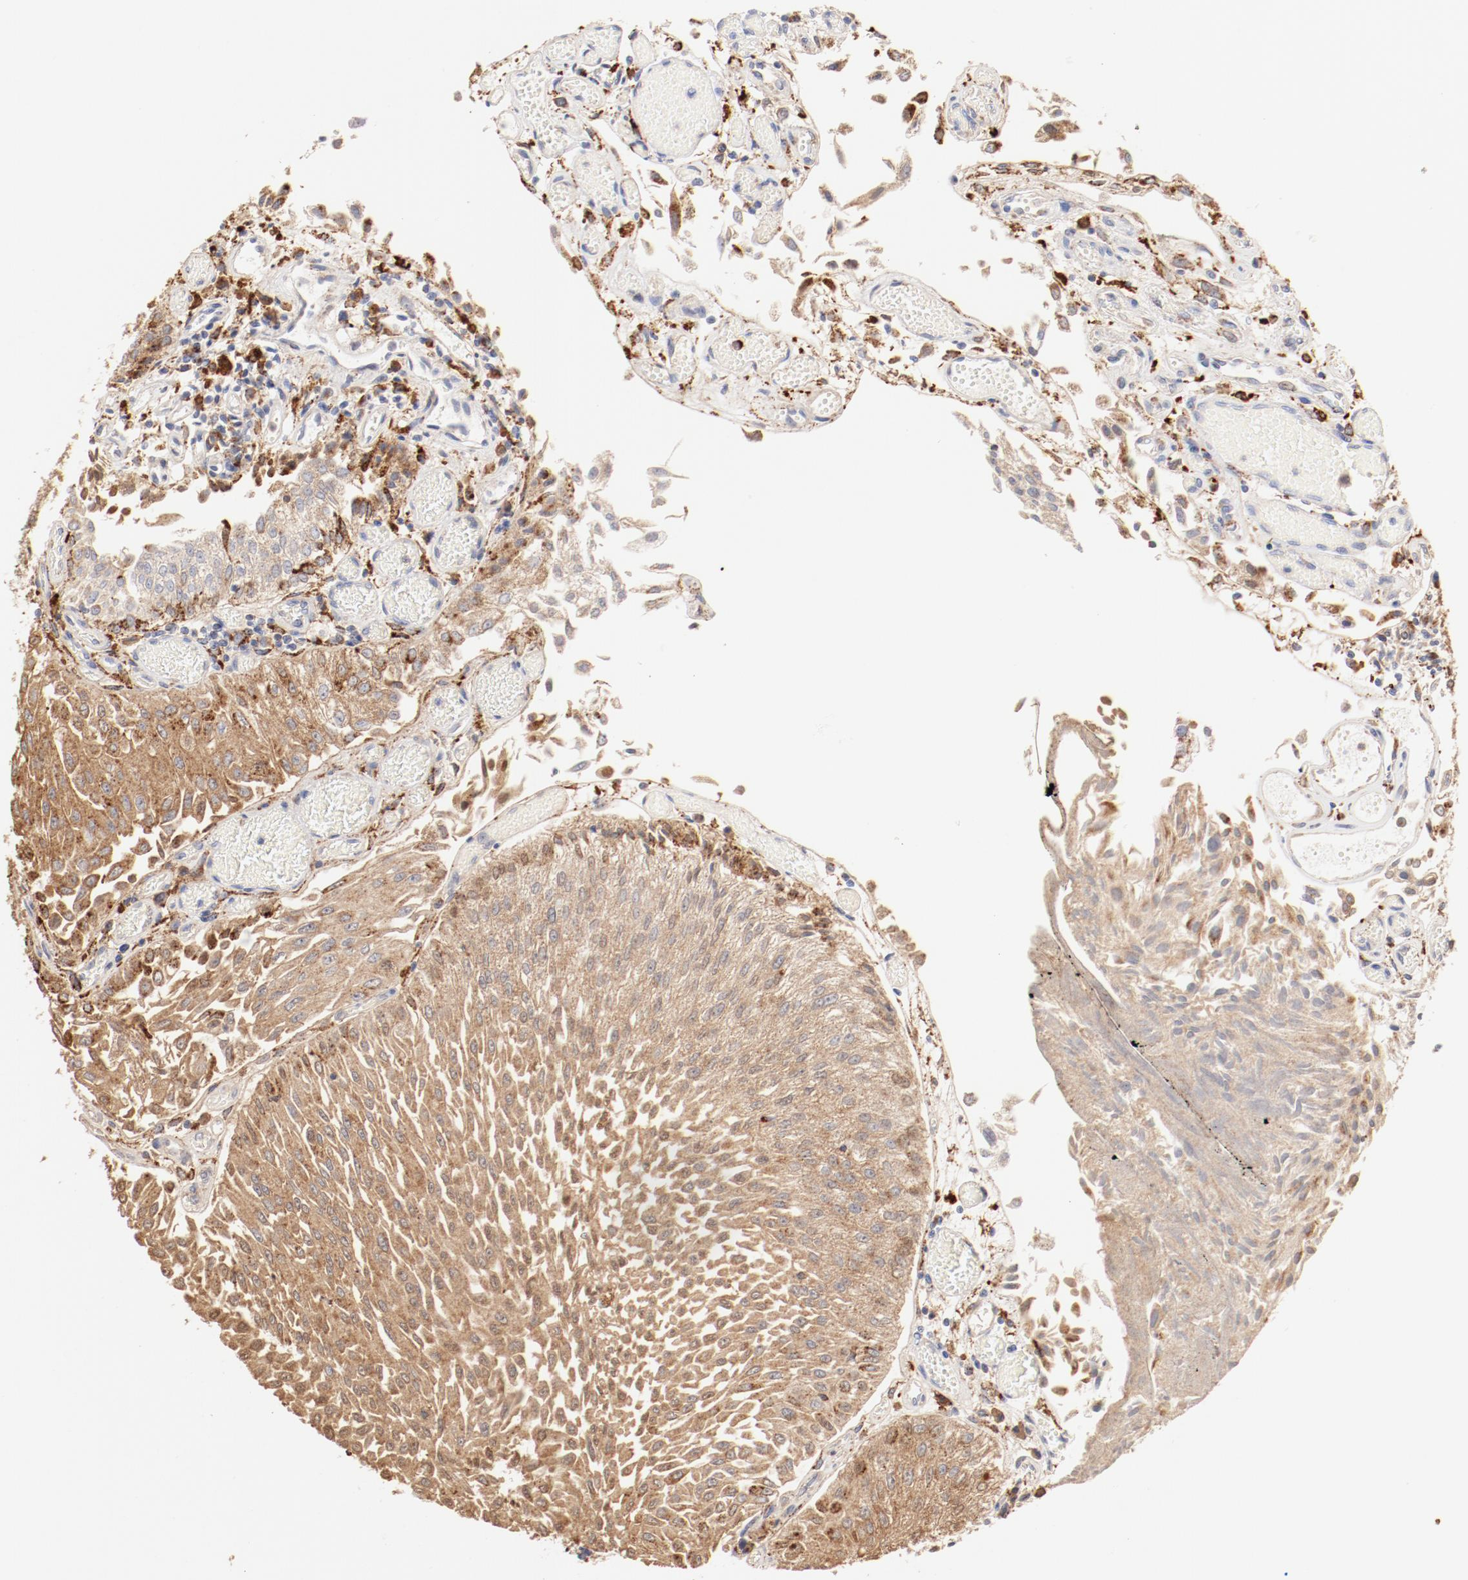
{"staining": {"intensity": "moderate", "quantity": ">75%", "location": "cytoplasmic/membranous"}, "tissue": "urothelial cancer", "cell_type": "Tumor cells", "image_type": "cancer", "snomed": [{"axis": "morphology", "description": "Urothelial carcinoma, Low grade"}, {"axis": "topography", "description": "Urinary bladder"}], "caption": "Immunohistochemical staining of human urothelial cancer demonstrates moderate cytoplasmic/membranous protein staining in approximately >75% of tumor cells.", "gene": "CTSH", "patient": {"sex": "male", "age": 86}}